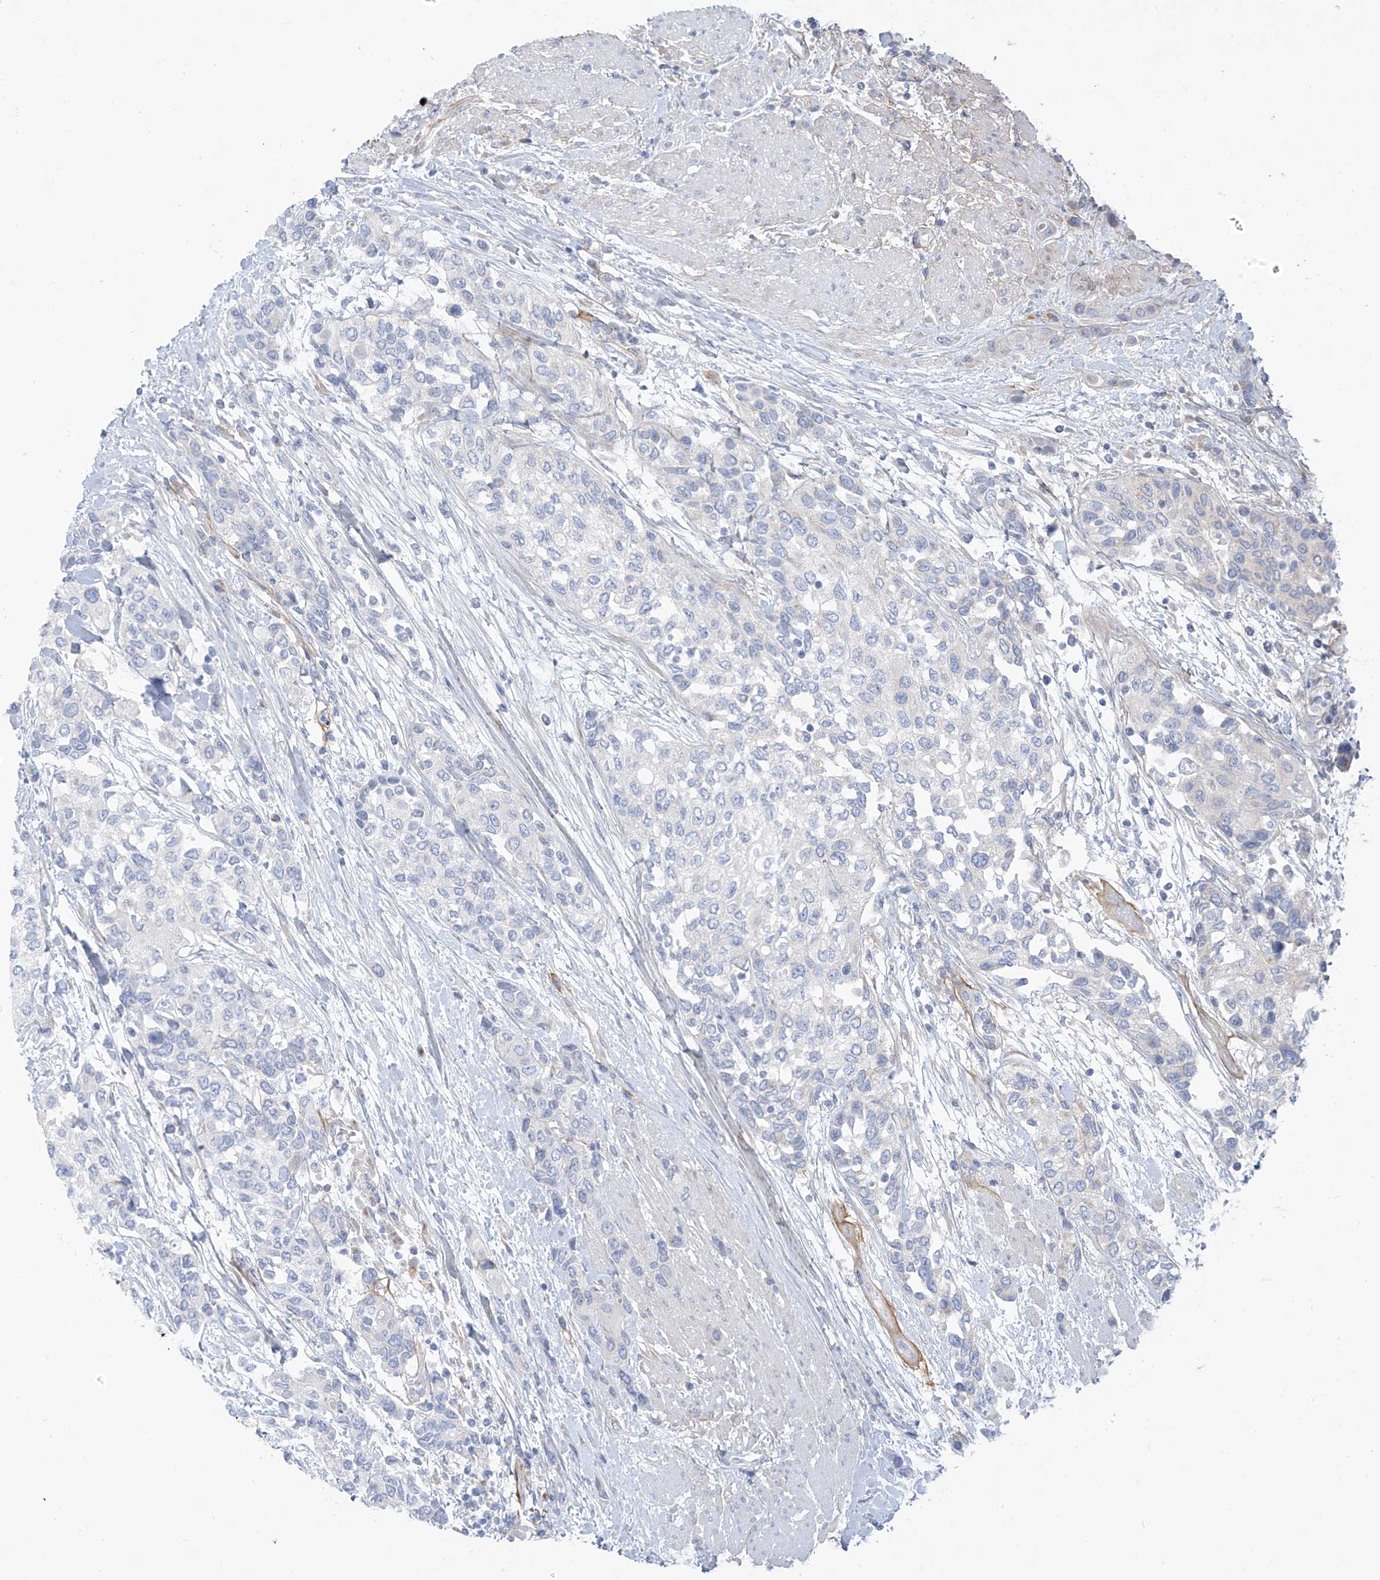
{"staining": {"intensity": "negative", "quantity": "none", "location": "none"}, "tissue": "urothelial cancer", "cell_type": "Tumor cells", "image_type": "cancer", "snomed": [{"axis": "morphology", "description": "Normal tissue, NOS"}, {"axis": "morphology", "description": "Urothelial carcinoma, High grade"}, {"axis": "topography", "description": "Vascular tissue"}, {"axis": "topography", "description": "Urinary bladder"}], "caption": "Urothelial cancer stained for a protein using immunohistochemistry exhibits no positivity tumor cells.", "gene": "TRMT2B", "patient": {"sex": "female", "age": 56}}